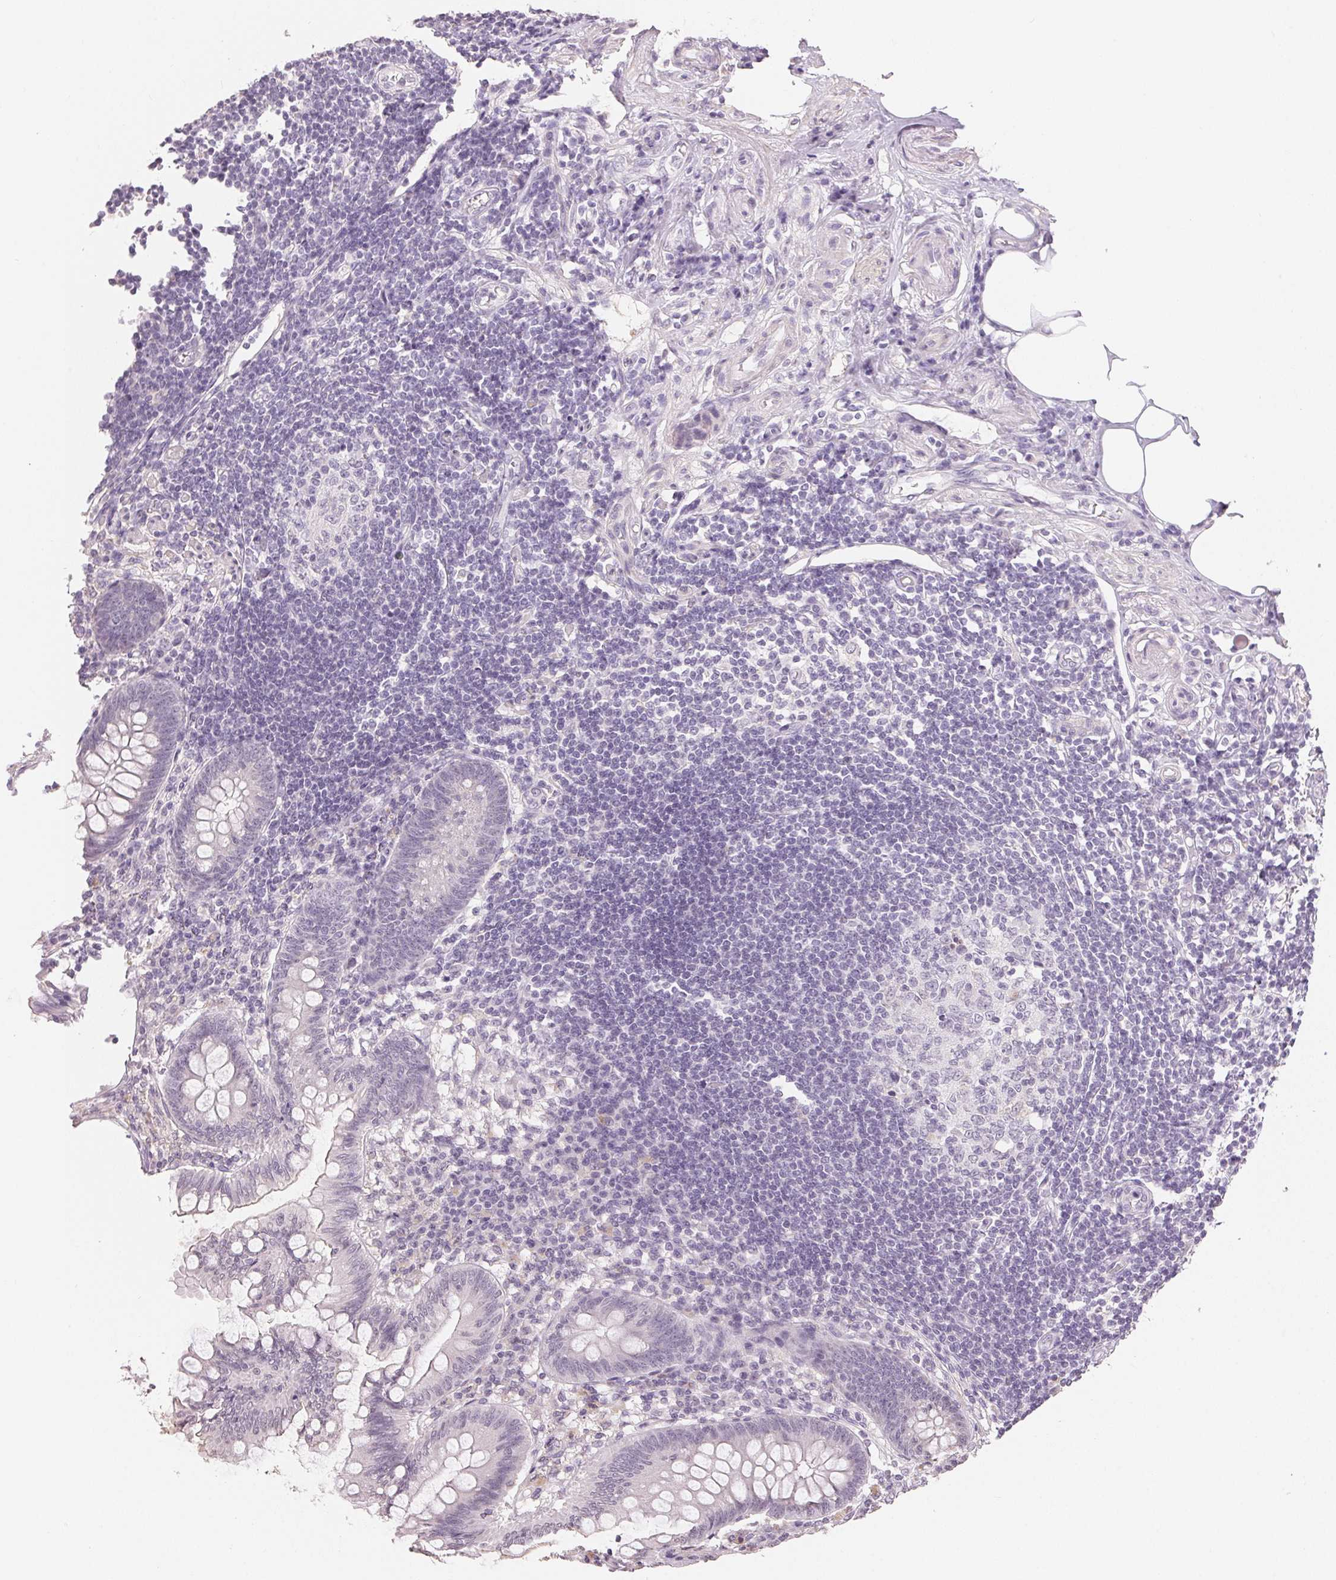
{"staining": {"intensity": "negative", "quantity": "none", "location": "none"}, "tissue": "appendix", "cell_type": "Glandular cells", "image_type": "normal", "snomed": [{"axis": "morphology", "description": "Normal tissue, NOS"}, {"axis": "topography", "description": "Appendix"}], "caption": "This is a histopathology image of IHC staining of normal appendix, which shows no staining in glandular cells. Nuclei are stained in blue.", "gene": "TMEM174", "patient": {"sex": "female", "age": 57}}